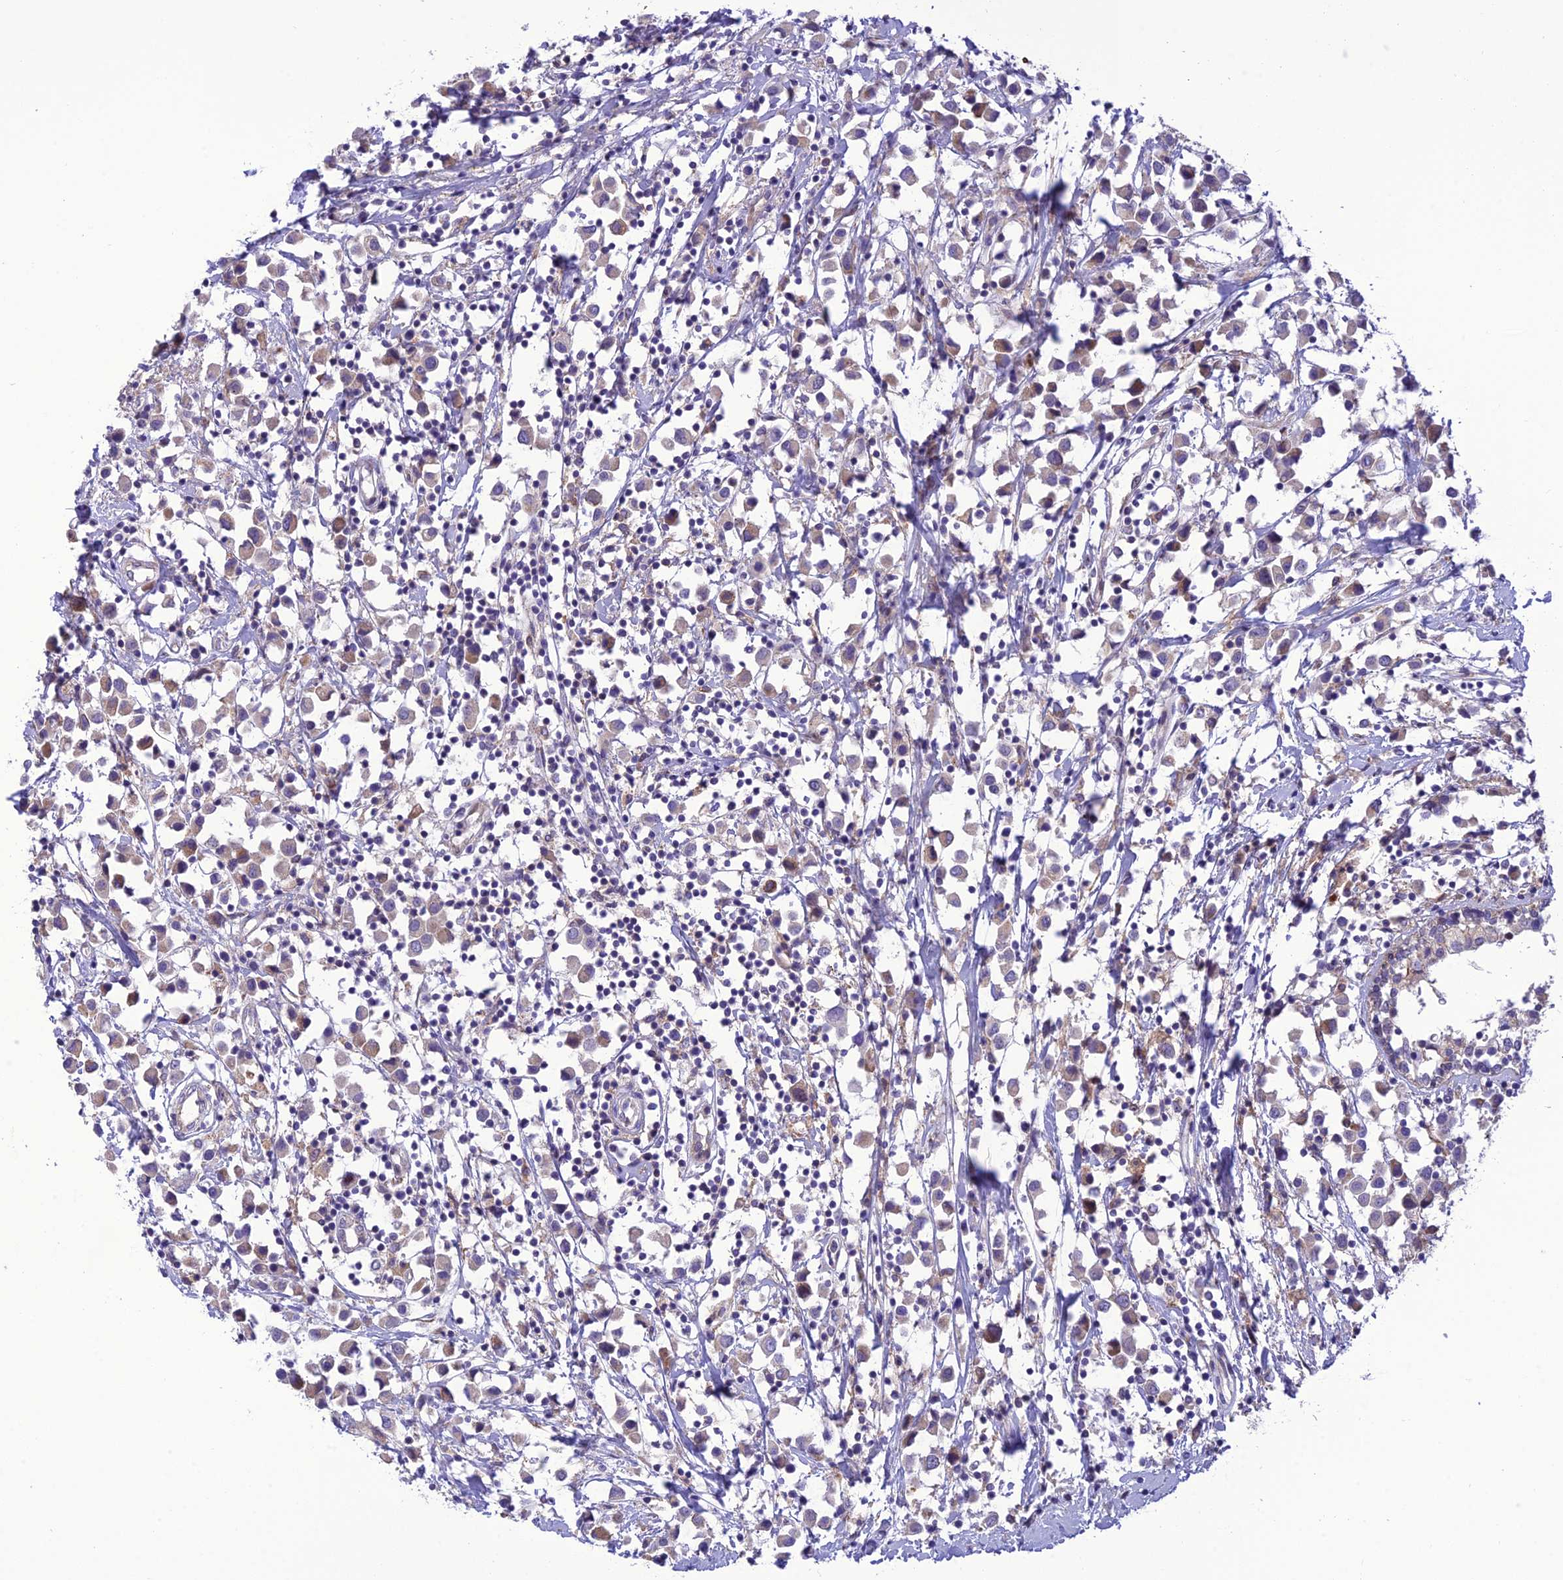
{"staining": {"intensity": "weak", "quantity": "25%-75%", "location": "cytoplasmic/membranous"}, "tissue": "breast cancer", "cell_type": "Tumor cells", "image_type": "cancer", "snomed": [{"axis": "morphology", "description": "Duct carcinoma"}, {"axis": "topography", "description": "Breast"}], "caption": "High-magnification brightfield microscopy of breast invasive ductal carcinoma stained with DAB (3,3'-diaminobenzidine) (brown) and counterstained with hematoxylin (blue). tumor cells exhibit weak cytoplasmic/membranous staining is seen in about25%-75% of cells.", "gene": "JMY", "patient": {"sex": "female", "age": 61}}